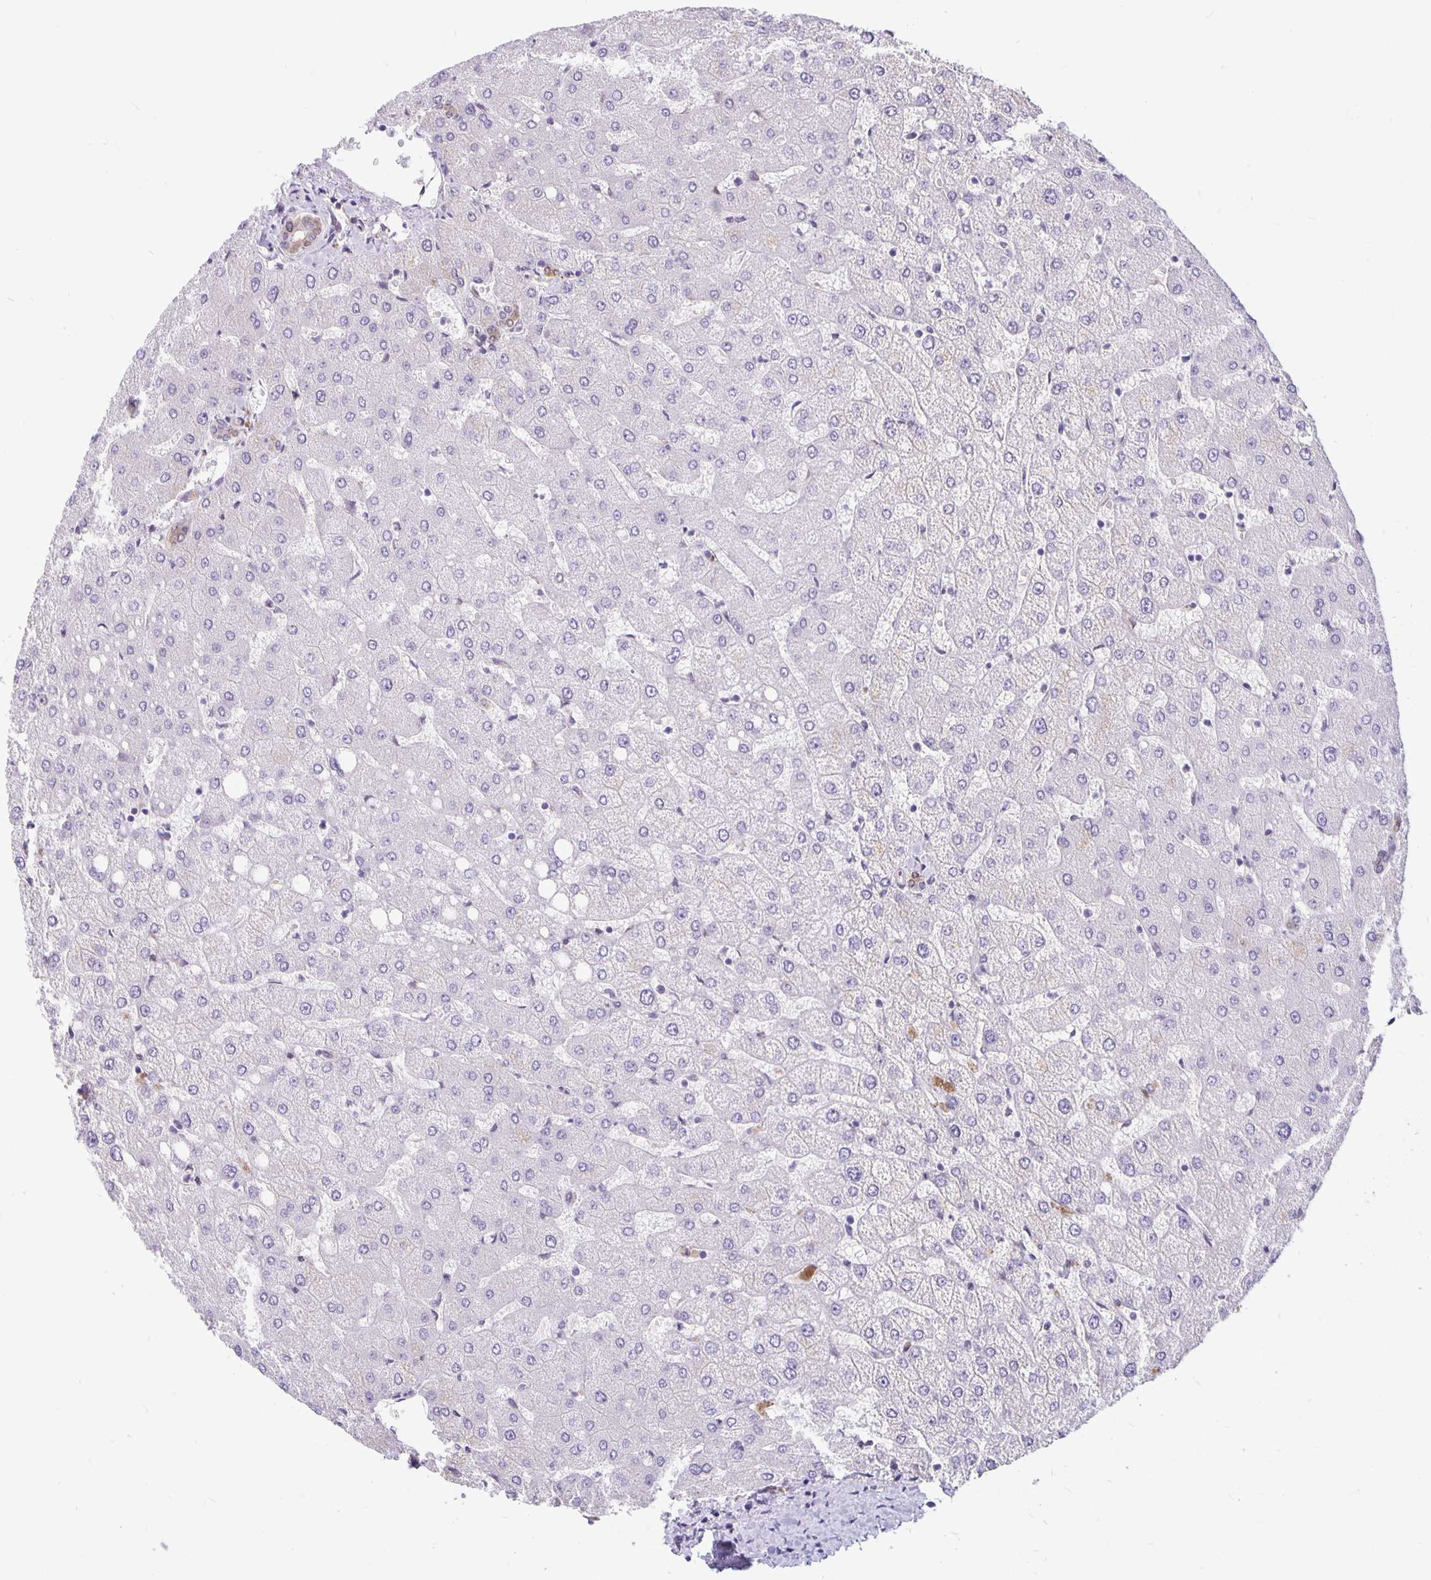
{"staining": {"intensity": "weak", "quantity": "25%-75%", "location": "cytoplasmic/membranous"}, "tissue": "liver", "cell_type": "Cholangiocytes", "image_type": "normal", "snomed": [{"axis": "morphology", "description": "Normal tissue, NOS"}, {"axis": "topography", "description": "Liver"}], "caption": "DAB (3,3'-diaminobenzidine) immunohistochemical staining of unremarkable human liver displays weak cytoplasmic/membranous protein positivity in about 25%-75% of cholangiocytes. Nuclei are stained in blue.", "gene": "TAX1BP3", "patient": {"sex": "female", "age": 54}}